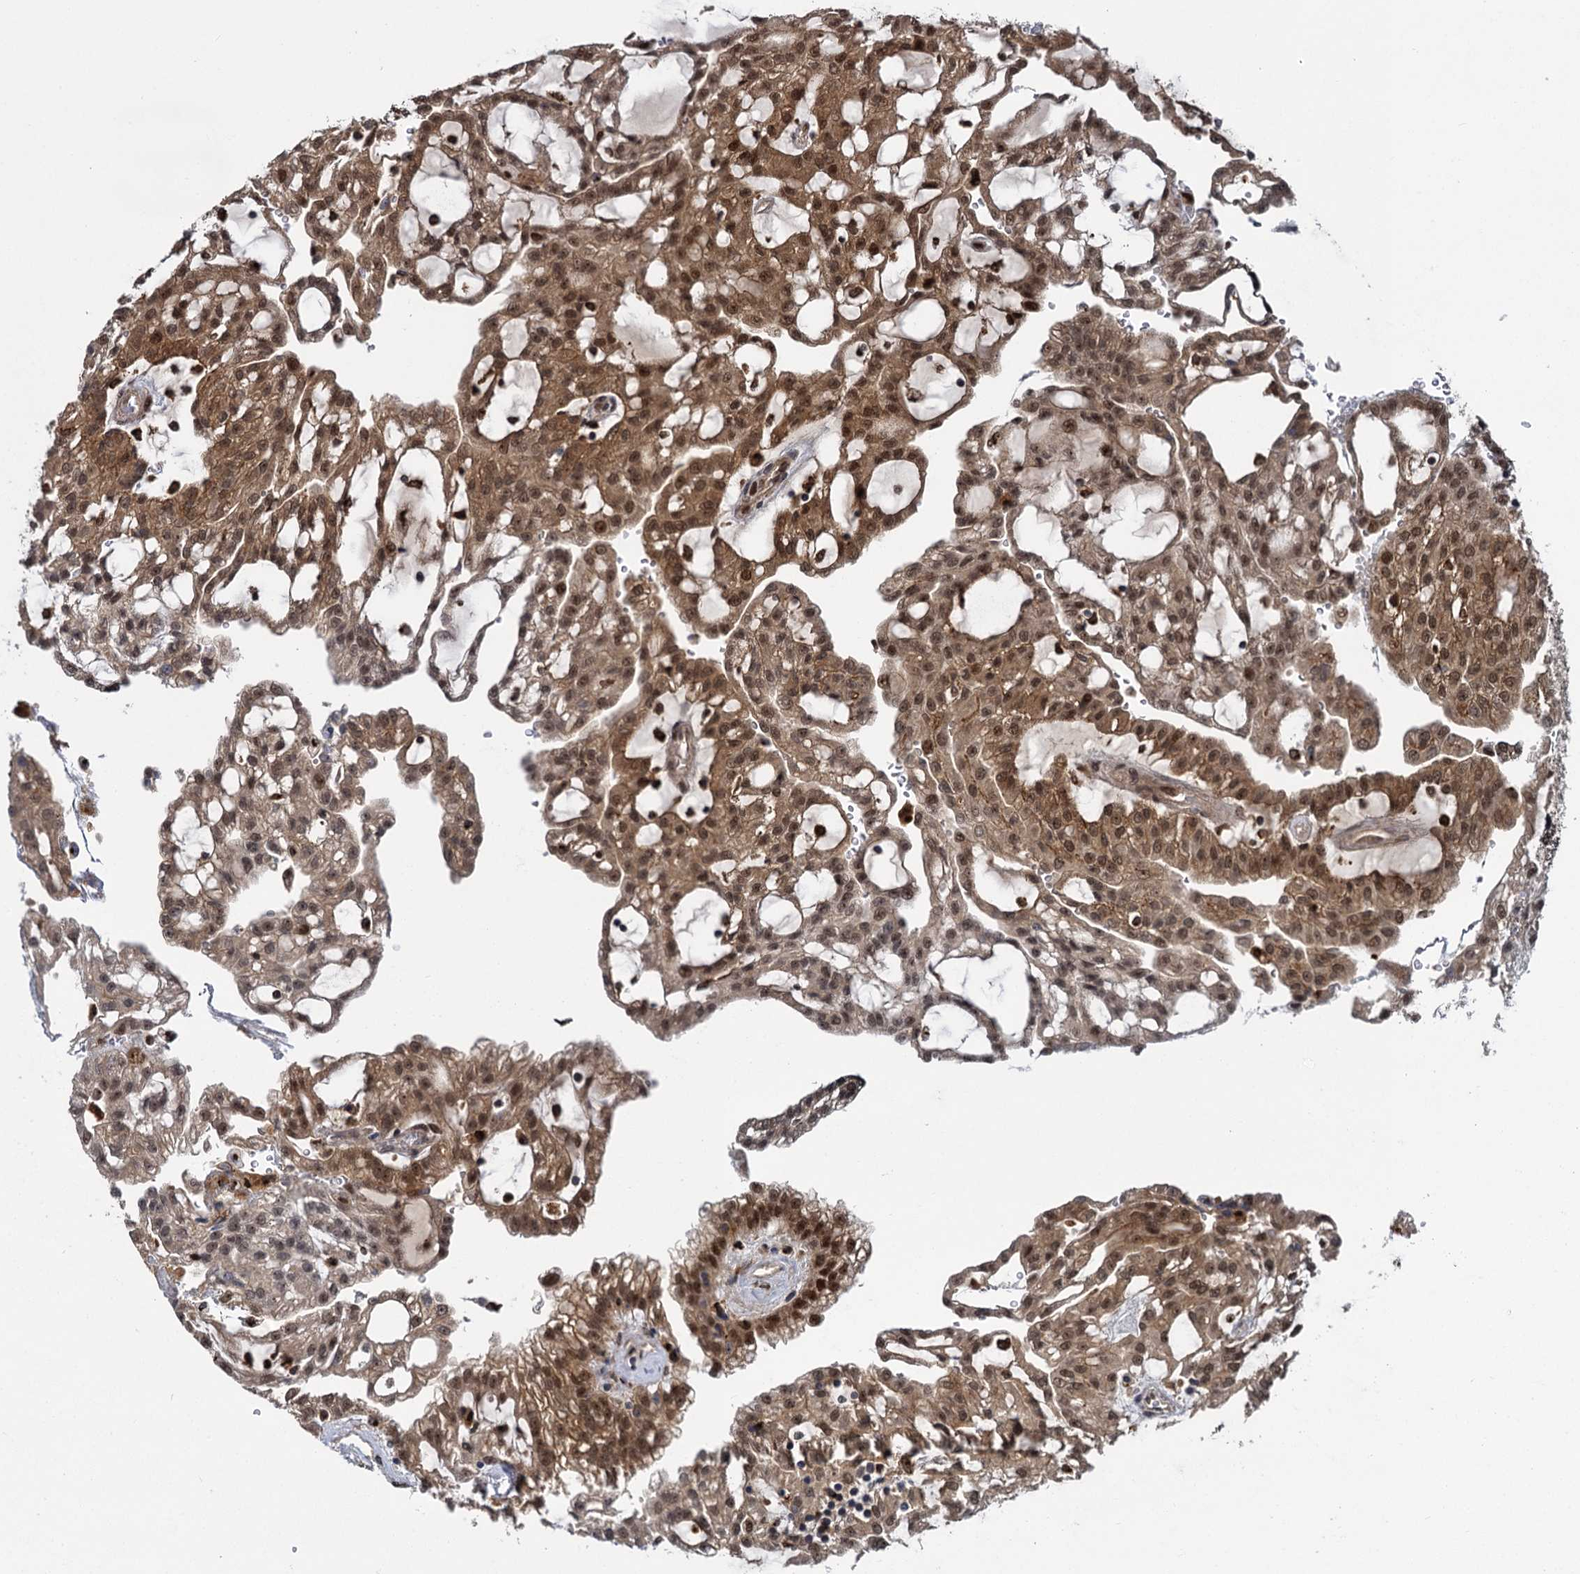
{"staining": {"intensity": "moderate", "quantity": ">75%", "location": "cytoplasmic/membranous,nuclear"}, "tissue": "renal cancer", "cell_type": "Tumor cells", "image_type": "cancer", "snomed": [{"axis": "morphology", "description": "Adenocarcinoma, NOS"}, {"axis": "topography", "description": "Kidney"}], "caption": "Immunohistochemical staining of renal cancer (adenocarcinoma) demonstrates medium levels of moderate cytoplasmic/membranous and nuclear protein staining in approximately >75% of tumor cells.", "gene": "GAL3ST4", "patient": {"sex": "male", "age": 63}}